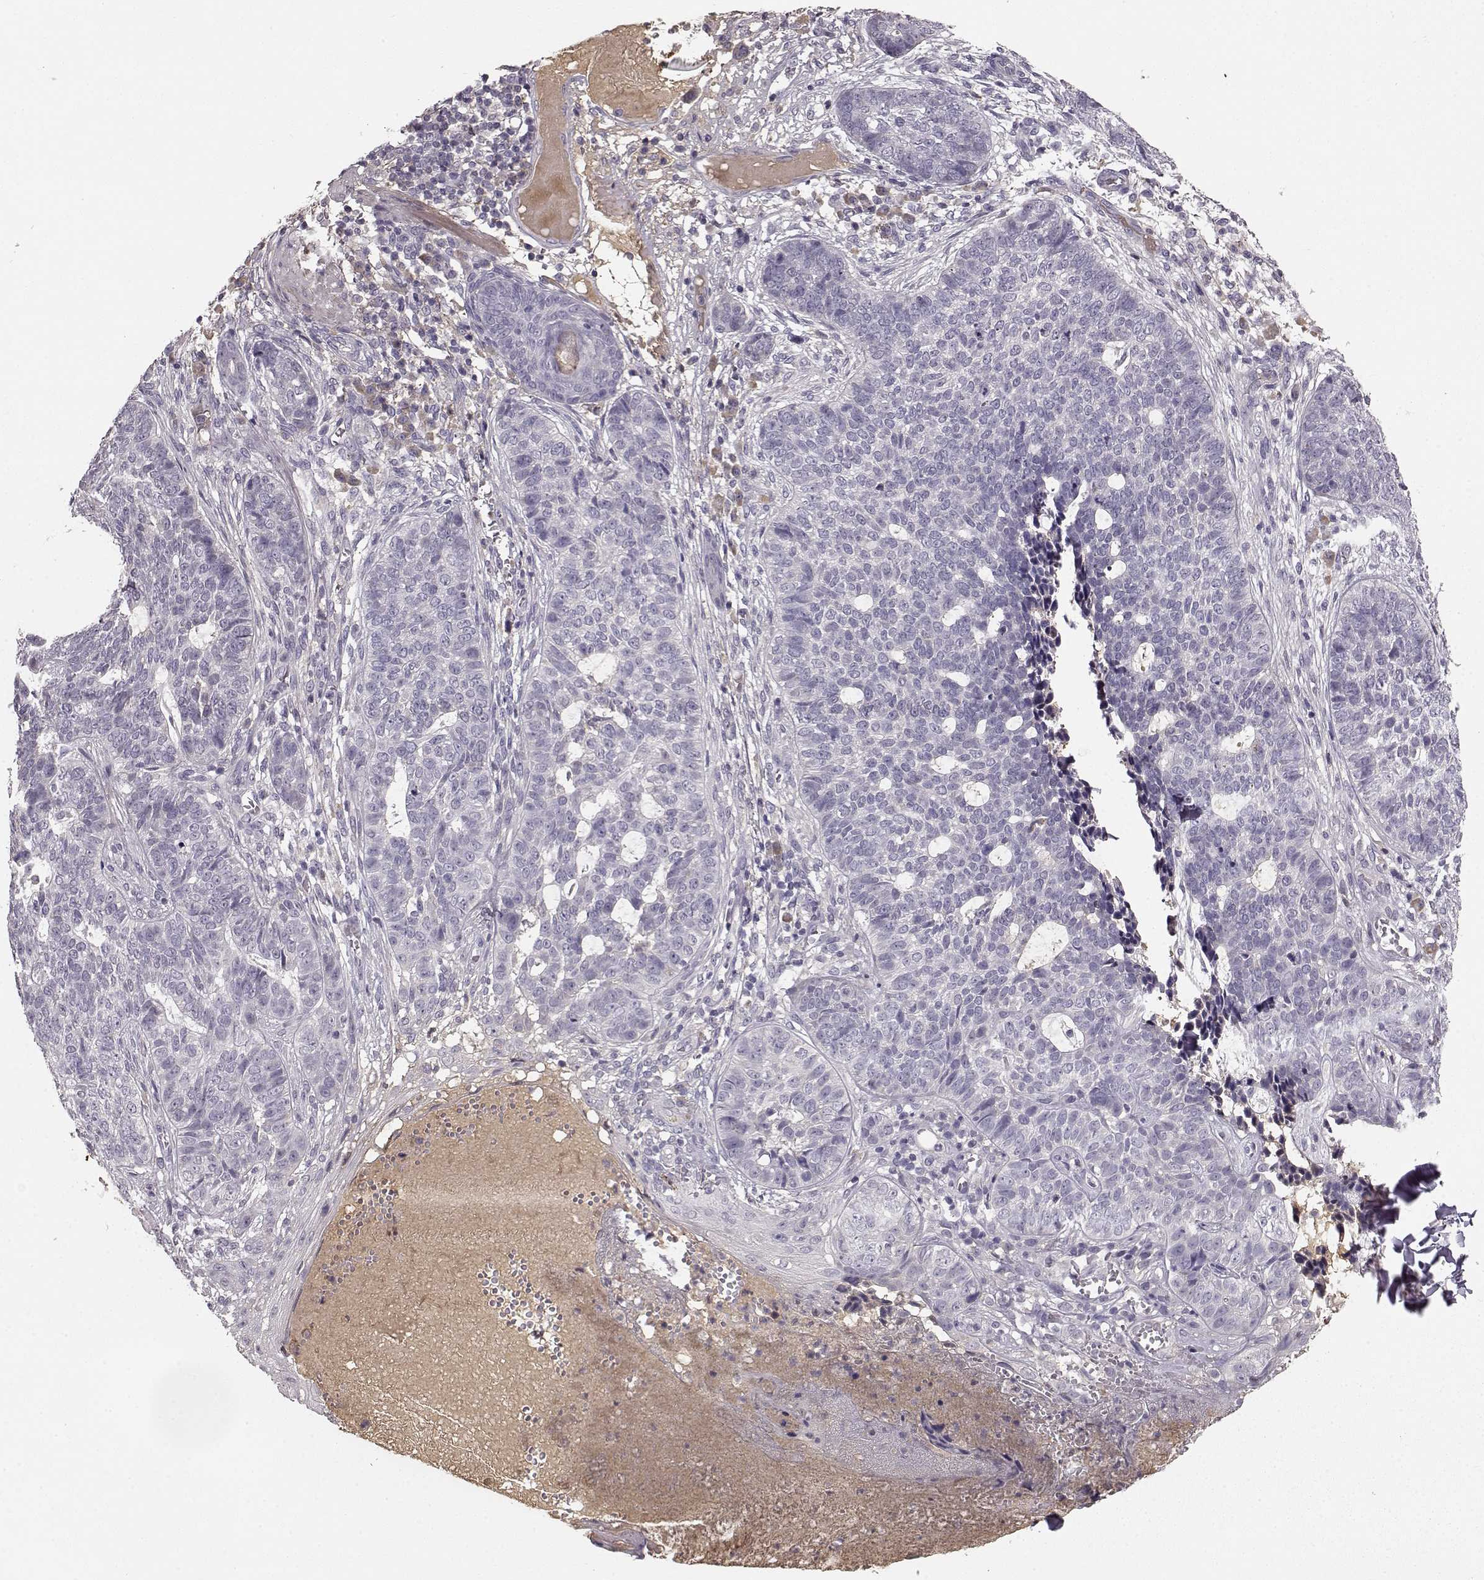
{"staining": {"intensity": "negative", "quantity": "none", "location": "none"}, "tissue": "skin cancer", "cell_type": "Tumor cells", "image_type": "cancer", "snomed": [{"axis": "morphology", "description": "Basal cell carcinoma"}, {"axis": "topography", "description": "Skin"}], "caption": "A high-resolution image shows IHC staining of skin basal cell carcinoma, which reveals no significant staining in tumor cells.", "gene": "YJEFN3", "patient": {"sex": "female", "age": 69}}